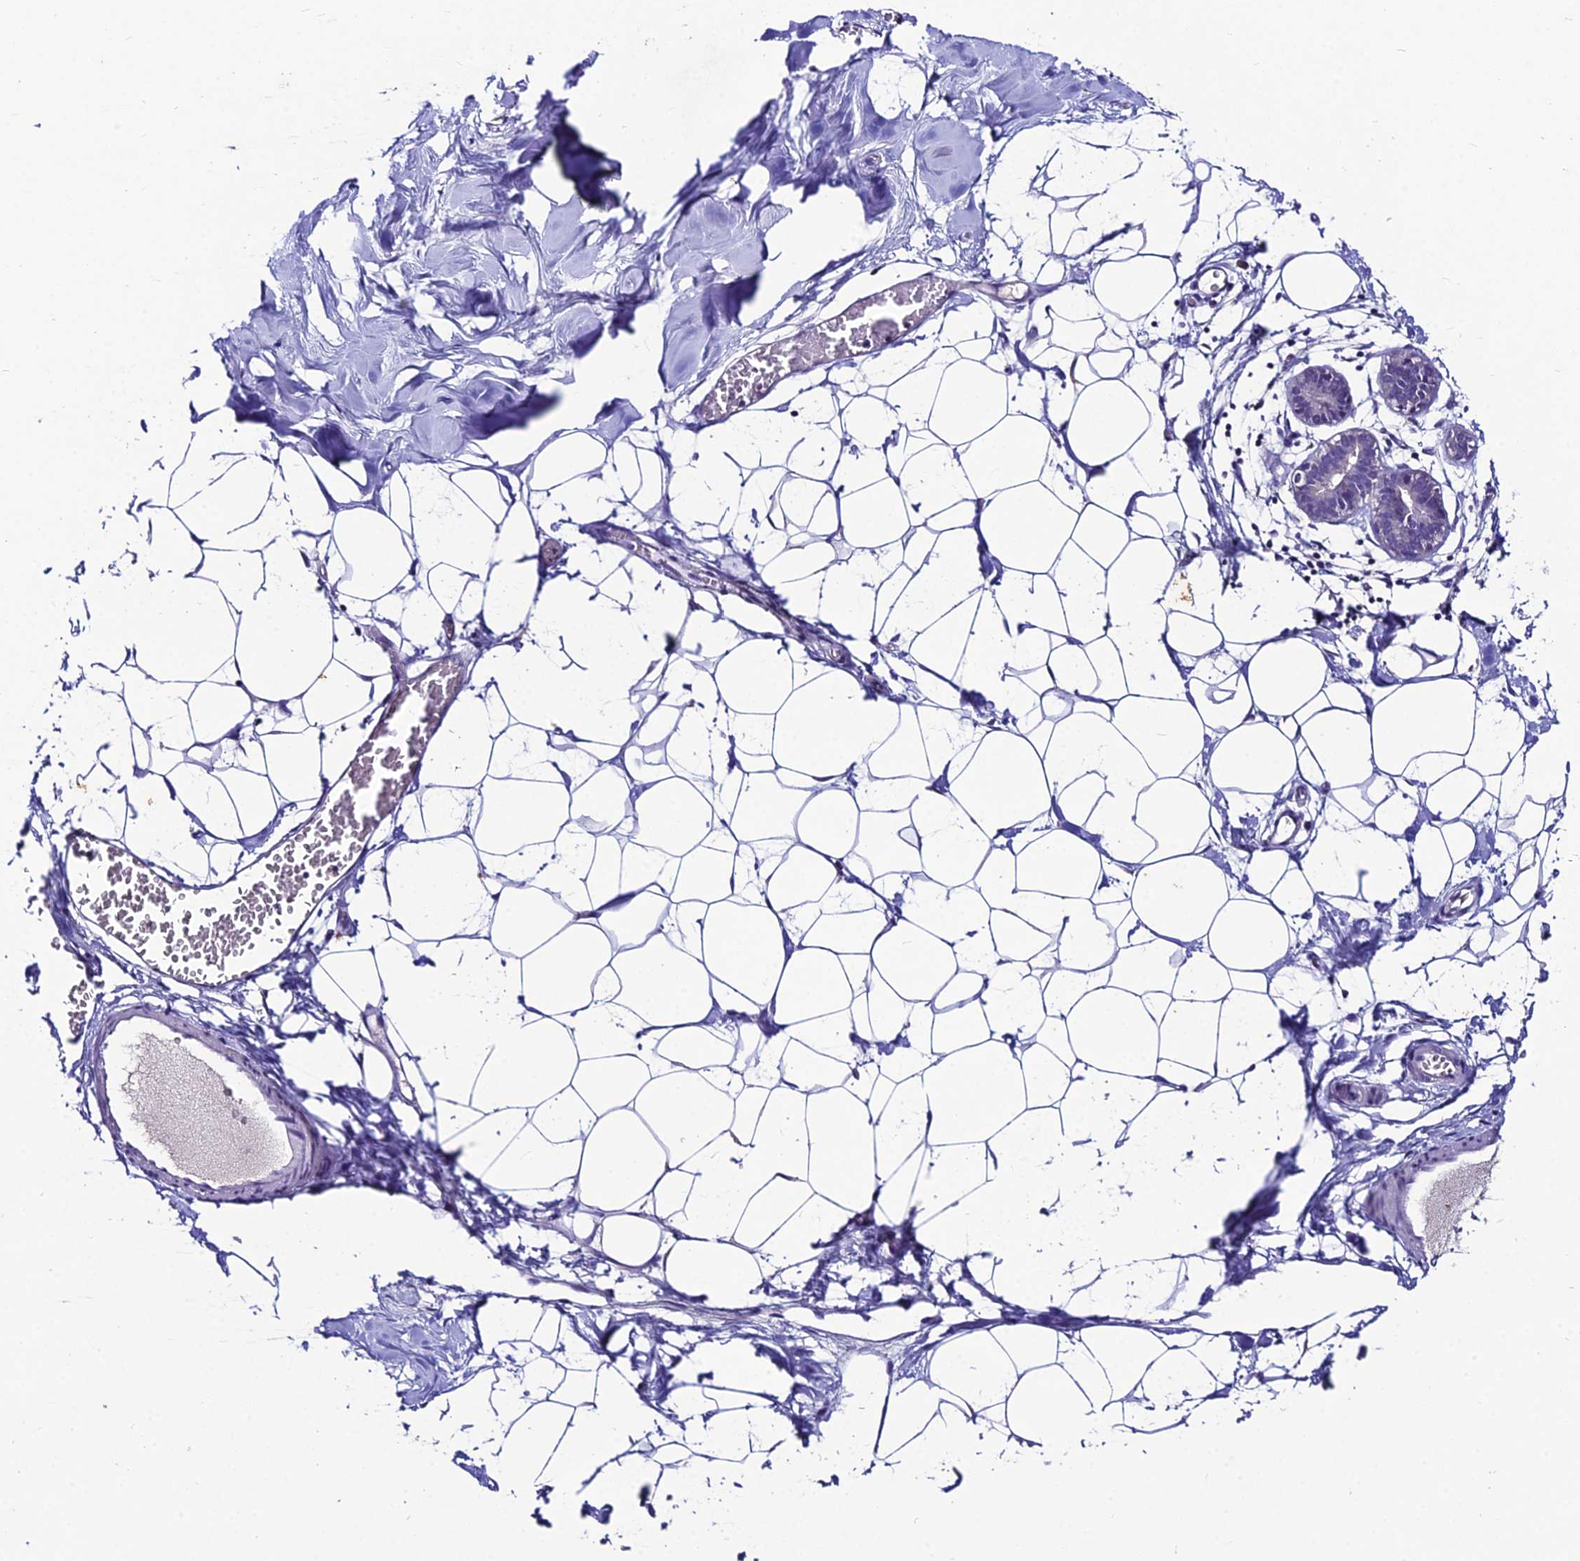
{"staining": {"intensity": "negative", "quantity": "none", "location": "none"}, "tissue": "breast", "cell_type": "Adipocytes", "image_type": "normal", "snomed": [{"axis": "morphology", "description": "Normal tissue, NOS"}, {"axis": "topography", "description": "Breast"}], "caption": "Adipocytes show no significant protein positivity in unremarkable breast. Nuclei are stained in blue.", "gene": "LGALS7", "patient": {"sex": "female", "age": 27}}